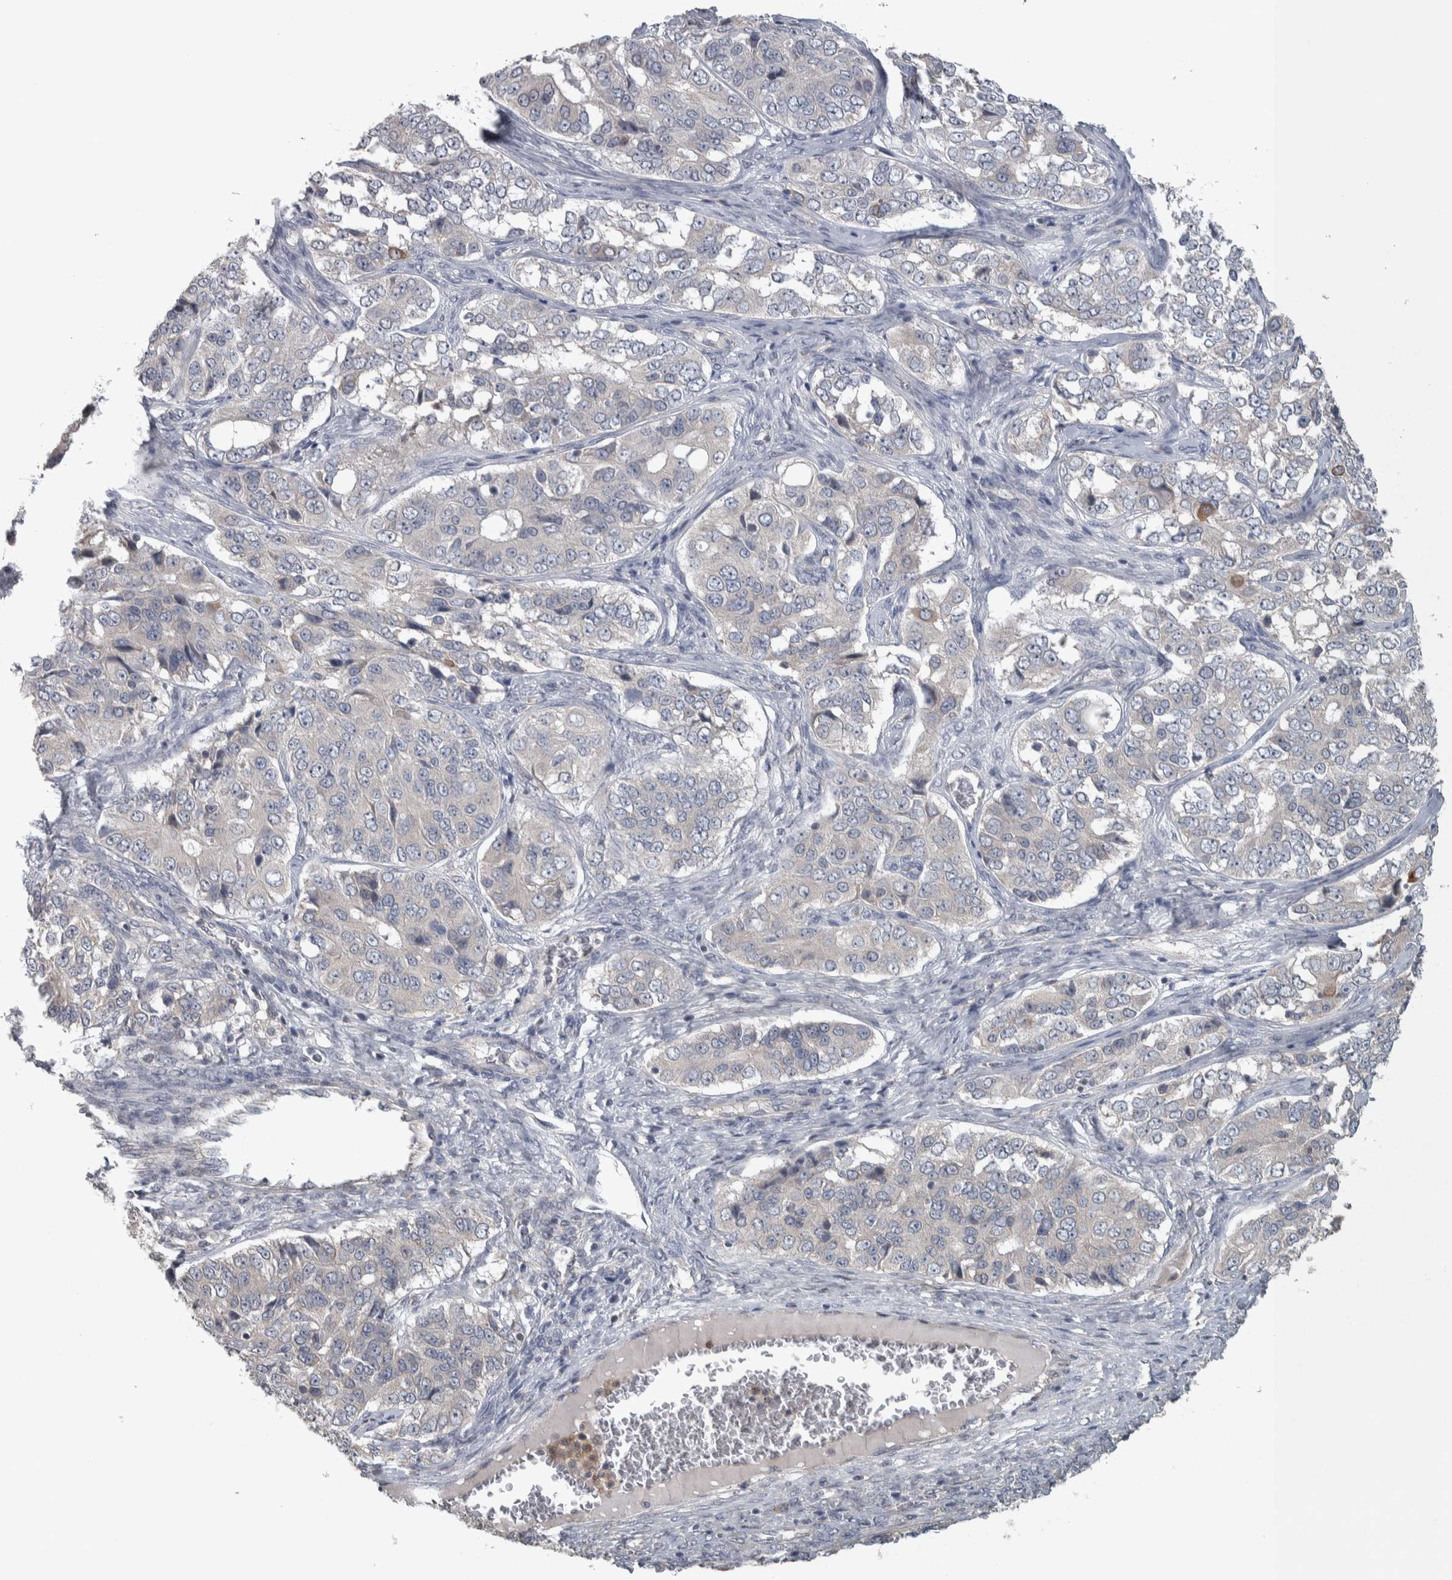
{"staining": {"intensity": "negative", "quantity": "none", "location": "none"}, "tissue": "ovarian cancer", "cell_type": "Tumor cells", "image_type": "cancer", "snomed": [{"axis": "morphology", "description": "Carcinoma, endometroid"}, {"axis": "topography", "description": "Ovary"}], "caption": "Immunohistochemistry of ovarian endometroid carcinoma shows no expression in tumor cells.", "gene": "SRP68", "patient": {"sex": "female", "age": 51}}